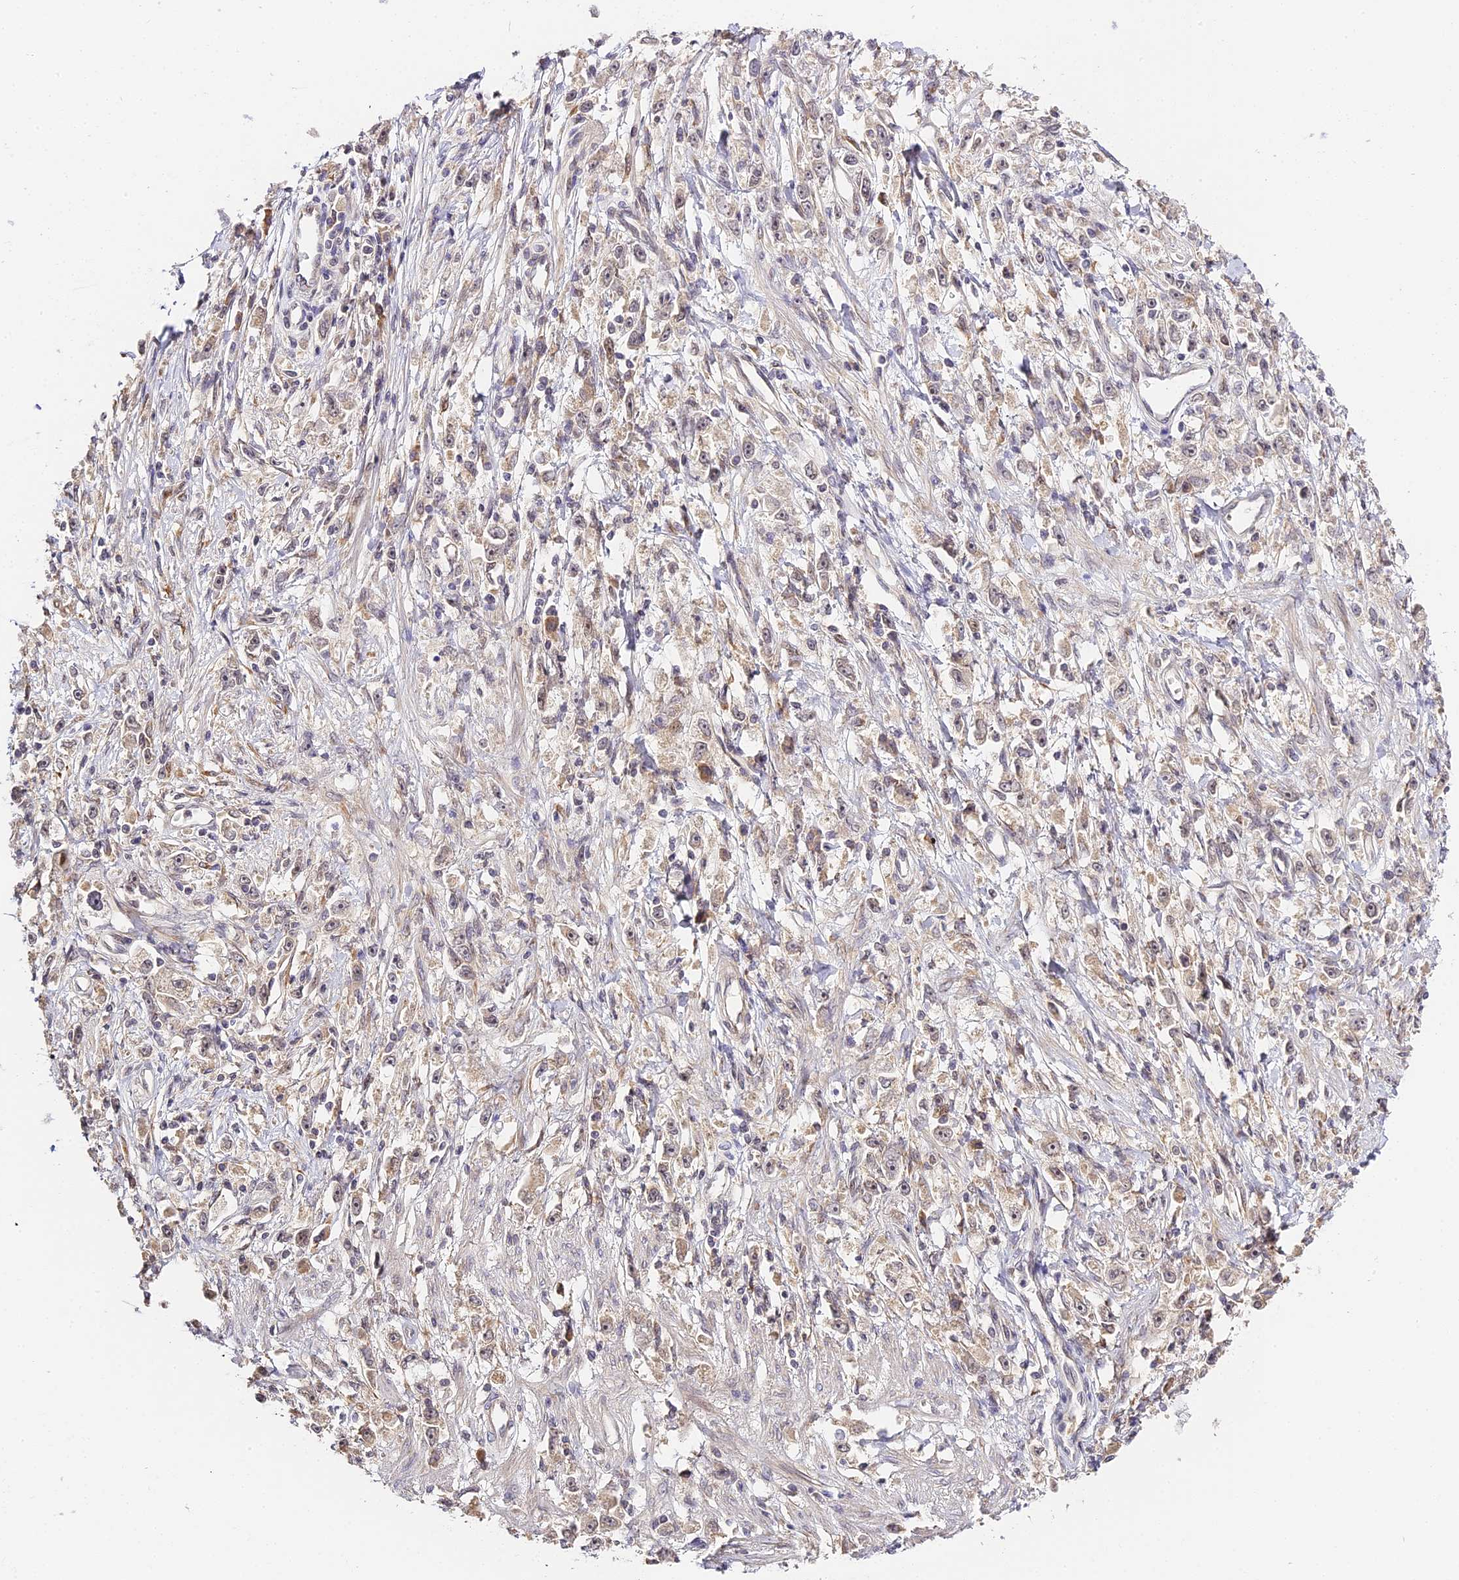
{"staining": {"intensity": "negative", "quantity": "none", "location": "none"}, "tissue": "stomach cancer", "cell_type": "Tumor cells", "image_type": "cancer", "snomed": [{"axis": "morphology", "description": "Adenocarcinoma, NOS"}, {"axis": "topography", "description": "Stomach"}], "caption": "High magnification brightfield microscopy of stomach cancer stained with DAB (3,3'-diaminobenzidine) (brown) and counterstained with hematoxylin (blue): tumor cells show no significant expression. Brightfield microscopy of immunohistochemistry (IHC) stained with DAB (brown) and hematoxylin (blue), captured at high magnification.", "gene": "IMPACT", "patient": {"sex": "female", "age": 59}}